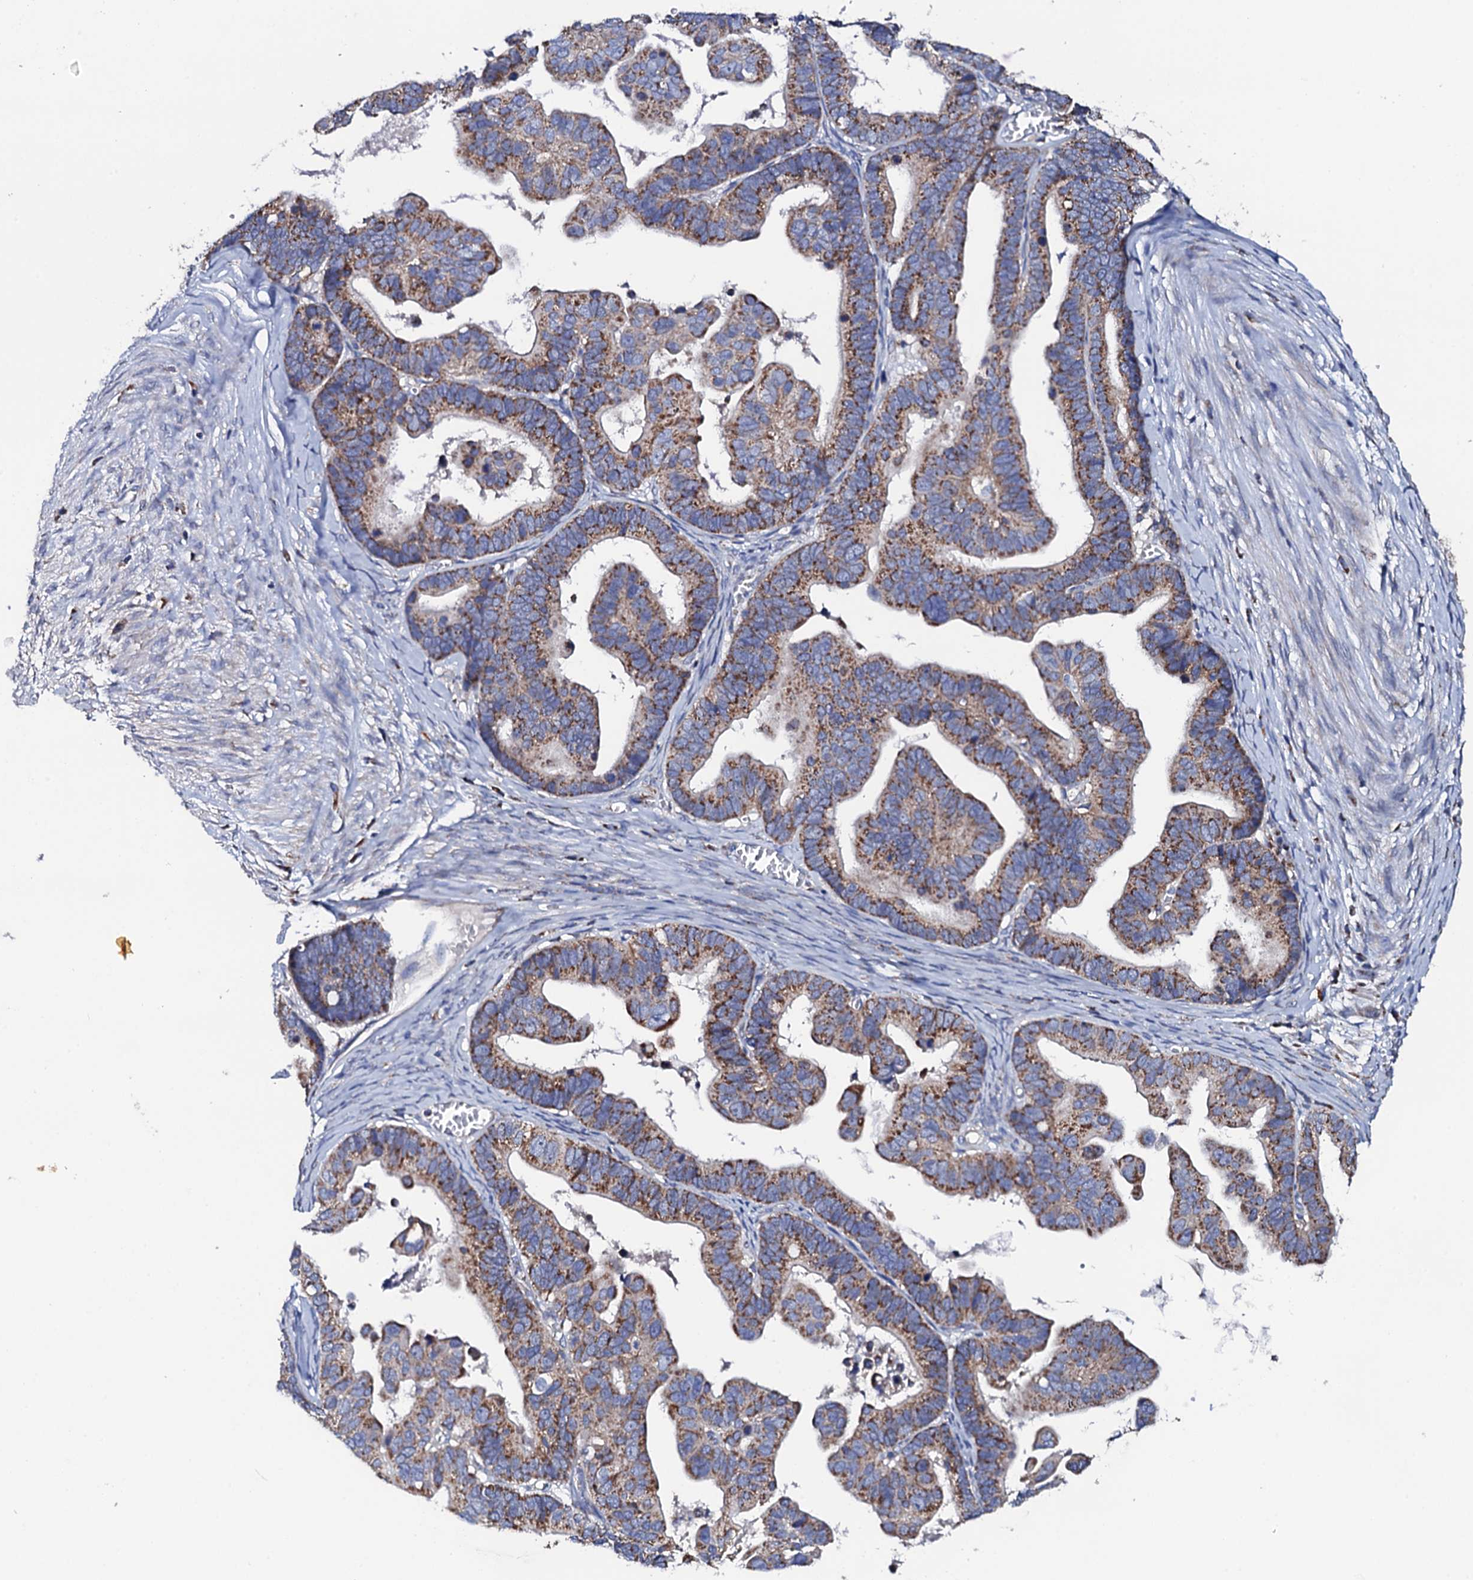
{"staining": {"intensity": "moderate", "quantity": ">75%", "location": "cytoplasmic/membranous"}, "tissue": "ovarian cancer", "cell_type": "Tumor cells", "image_type": "cancer", "snomed": [{"axis": "morphology", "description": "Cystadenocarcinoma, serous, NOS"}, {"axis": "topography", "description": "Ovary"}], "caption": "Immunohistochemical staining of human serous cystadenocarcinoma (ovarian) displays medium levels of moderate cytoplasmic/membranous positivity in approximately >75% of tumor cells.", "gene": "TCAF2", "patient": {"sex": "female", "age": 56}}